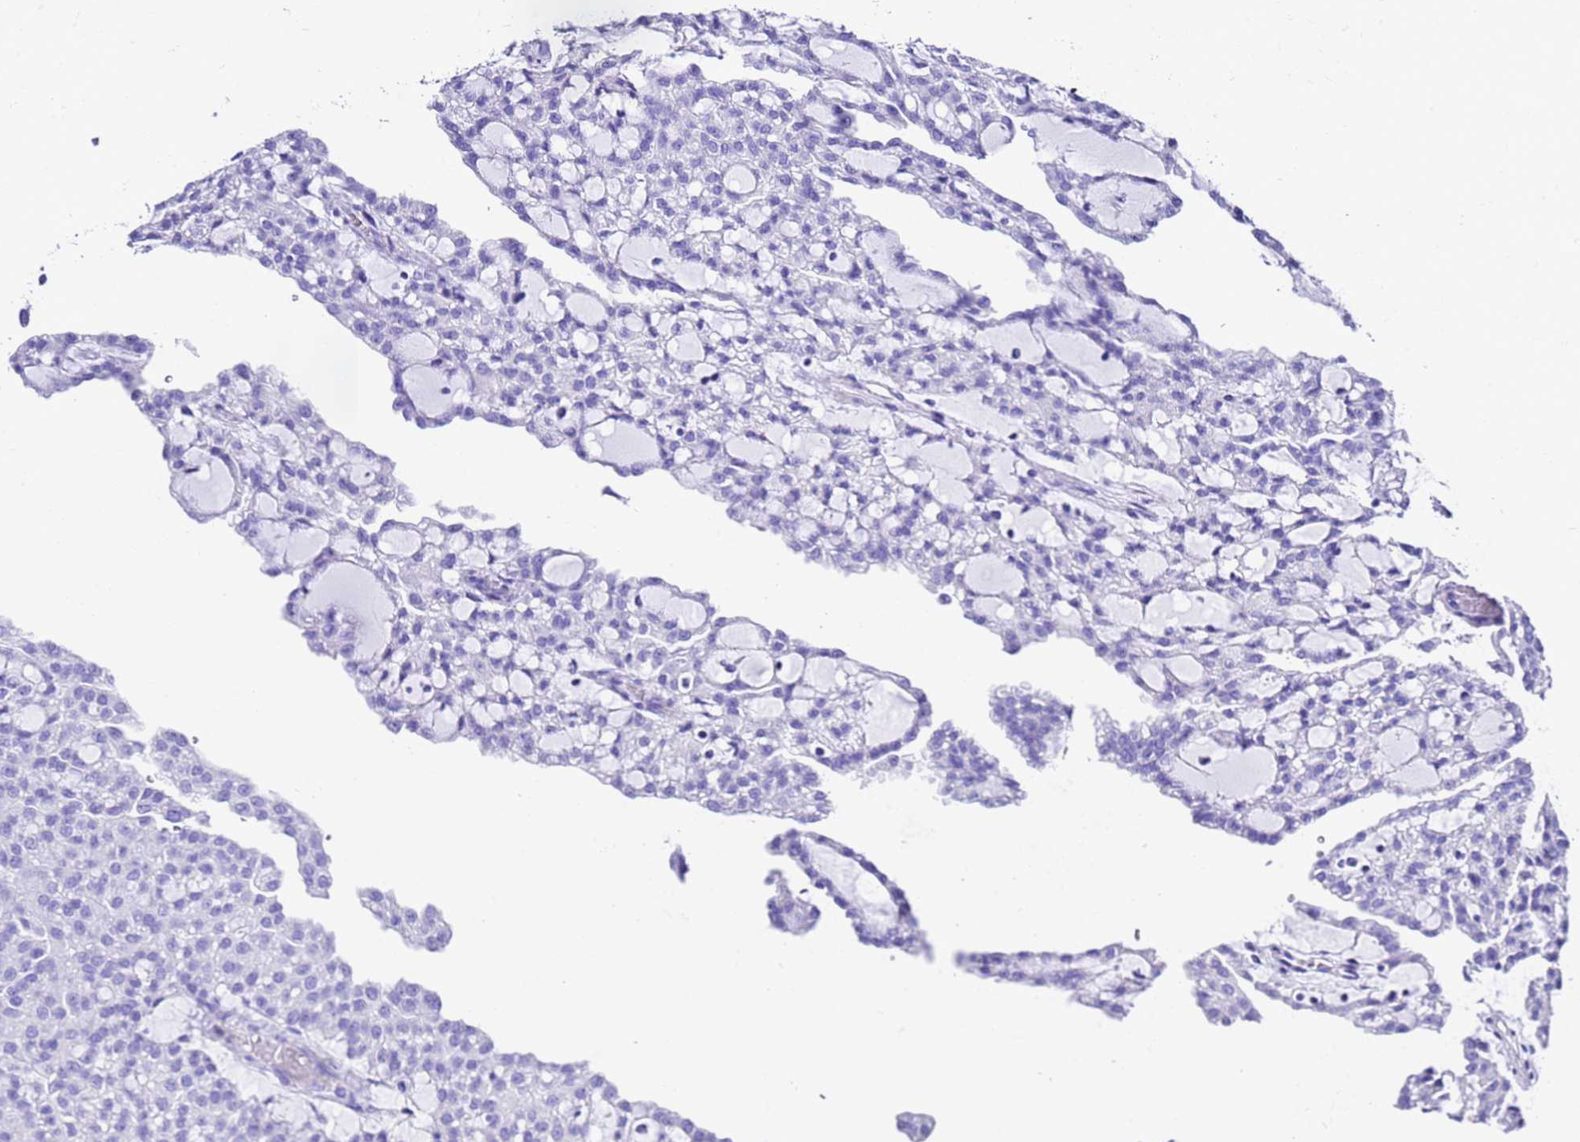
{"staining": {"intensity": "negative", "quantity": "none", "location": "none"}, "tissue": "renal cancer", "cell_type": "Tumor cells", "image_type": "cancer", "snomed": [{"axis": "morphology", "description": "Adenocarcinoma, NOS"}, {"axis": "topography", "description": "Kidney"}], "caption": "DAB (3,3'-diaminobenzidine) immunohistochemical staining of human renal cancer (adenocarcinoma) demonstrates no significant expression in tumor cells.", "gene": "UGT2B10", "patient": {"sex": "male", "age": 63}}